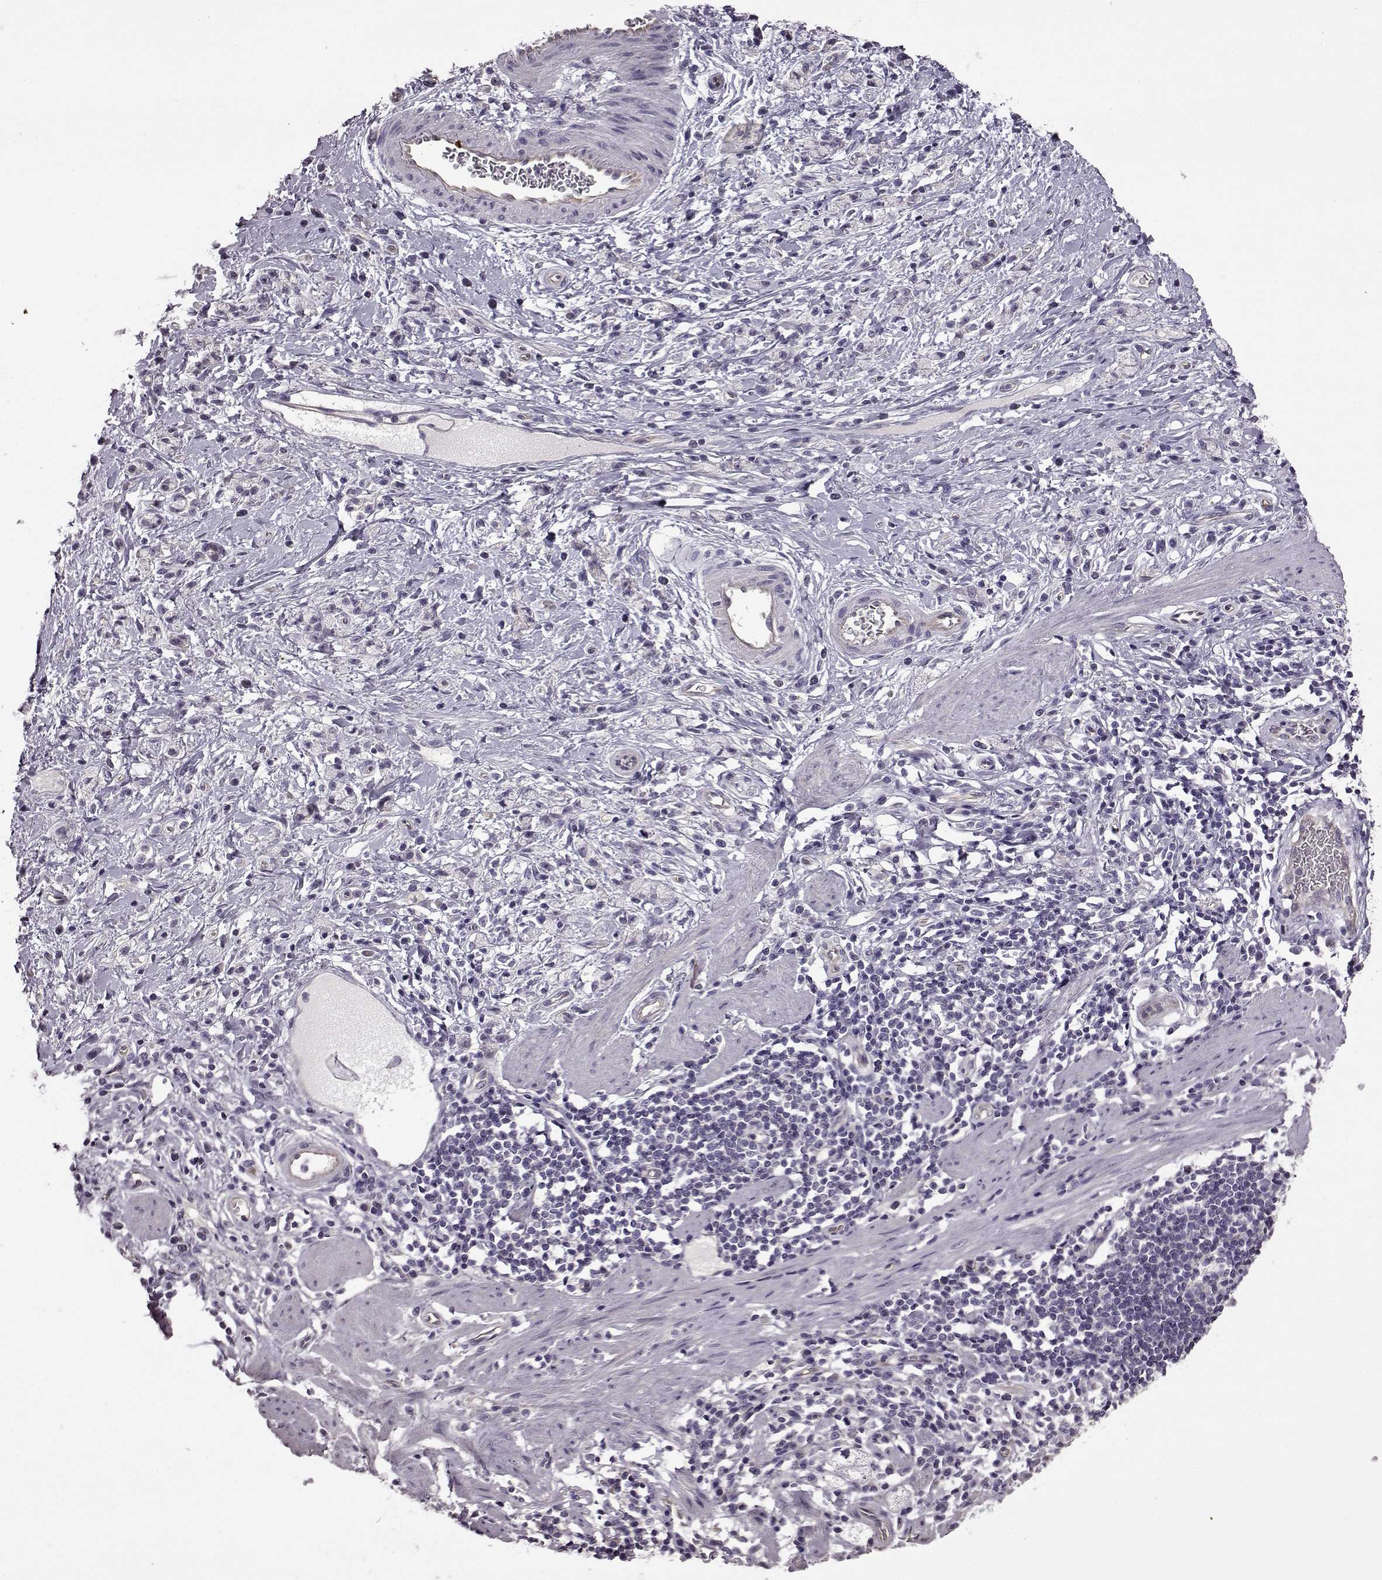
{"staining": {"intensity": "negative", "quantity": "none", "location": "none"}, "tissue": "stomach cancer", "cell_type": "Tumor cells", "image_type": "cancer", "snomed": [{"axis": "morphology", "description": "Adenocarcinoma, NOS"}, {"axis": "topography", "description": "Stomach"}], "caption": "Immunohistochemical staining of stomach cancer shows no significant expression in tumor cells.", "gene": "EDDM3B", "patient": {"sex": "male", "age": 58}}